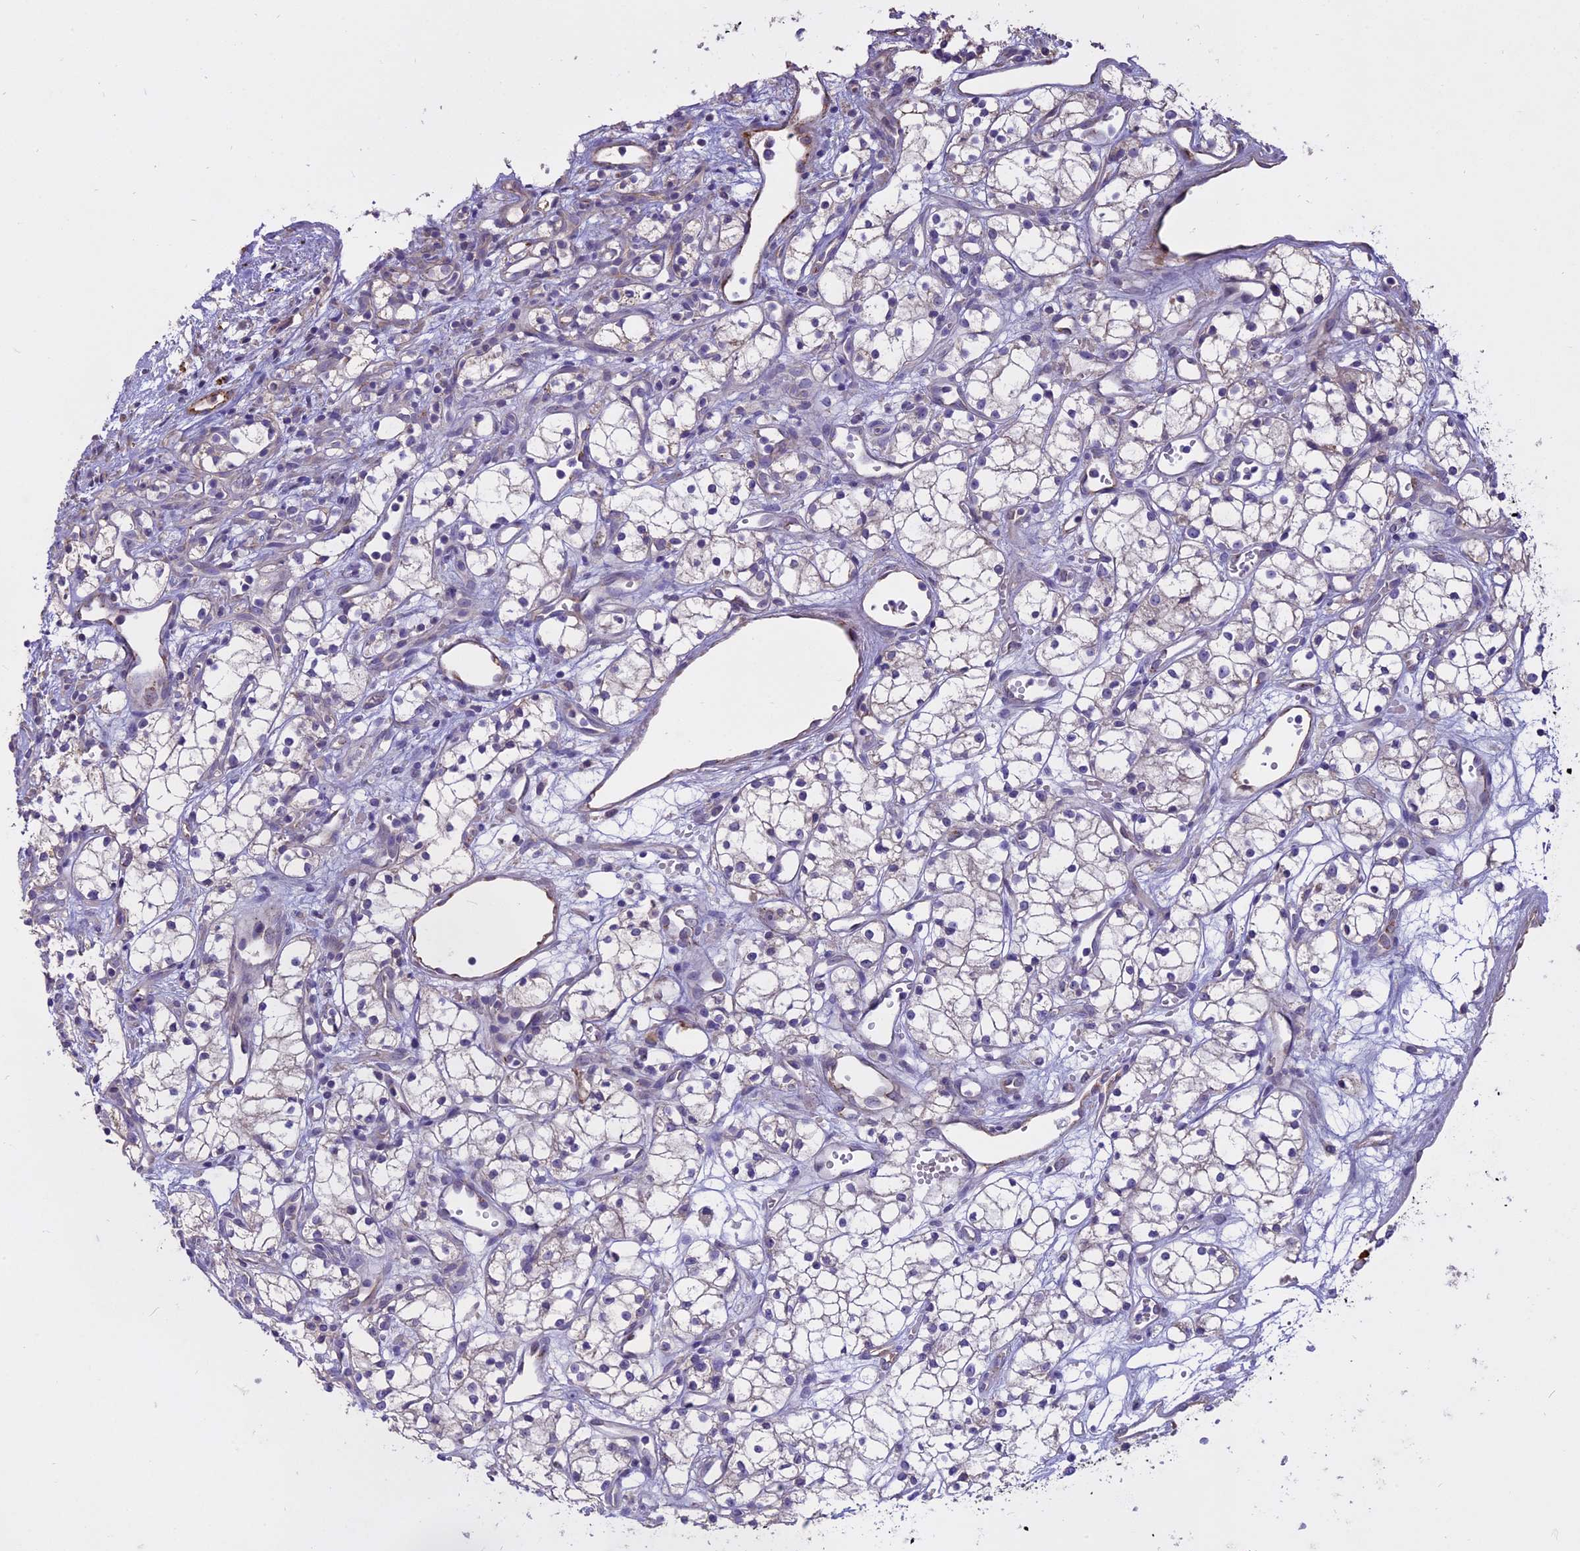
{"staining": {"intensity": "negative", "quantity": "none", "location": "none"}, "tissue": "renal cancer", "cell_type": "Tumor cells", "image_type": "cancer", "snomed": [{"axis": "morphology", "description": "Adenocarcinoma, NOS"}, {"axis": "topography", "description": "Kidney"}], "caption": "IHC micrograph of human adenocarcinoma (renal) stained for a protein (brown), which reveals no staining in tumor cells.", "gene": "WFDC2", "patient": {"sex": "male", "age": 59}}